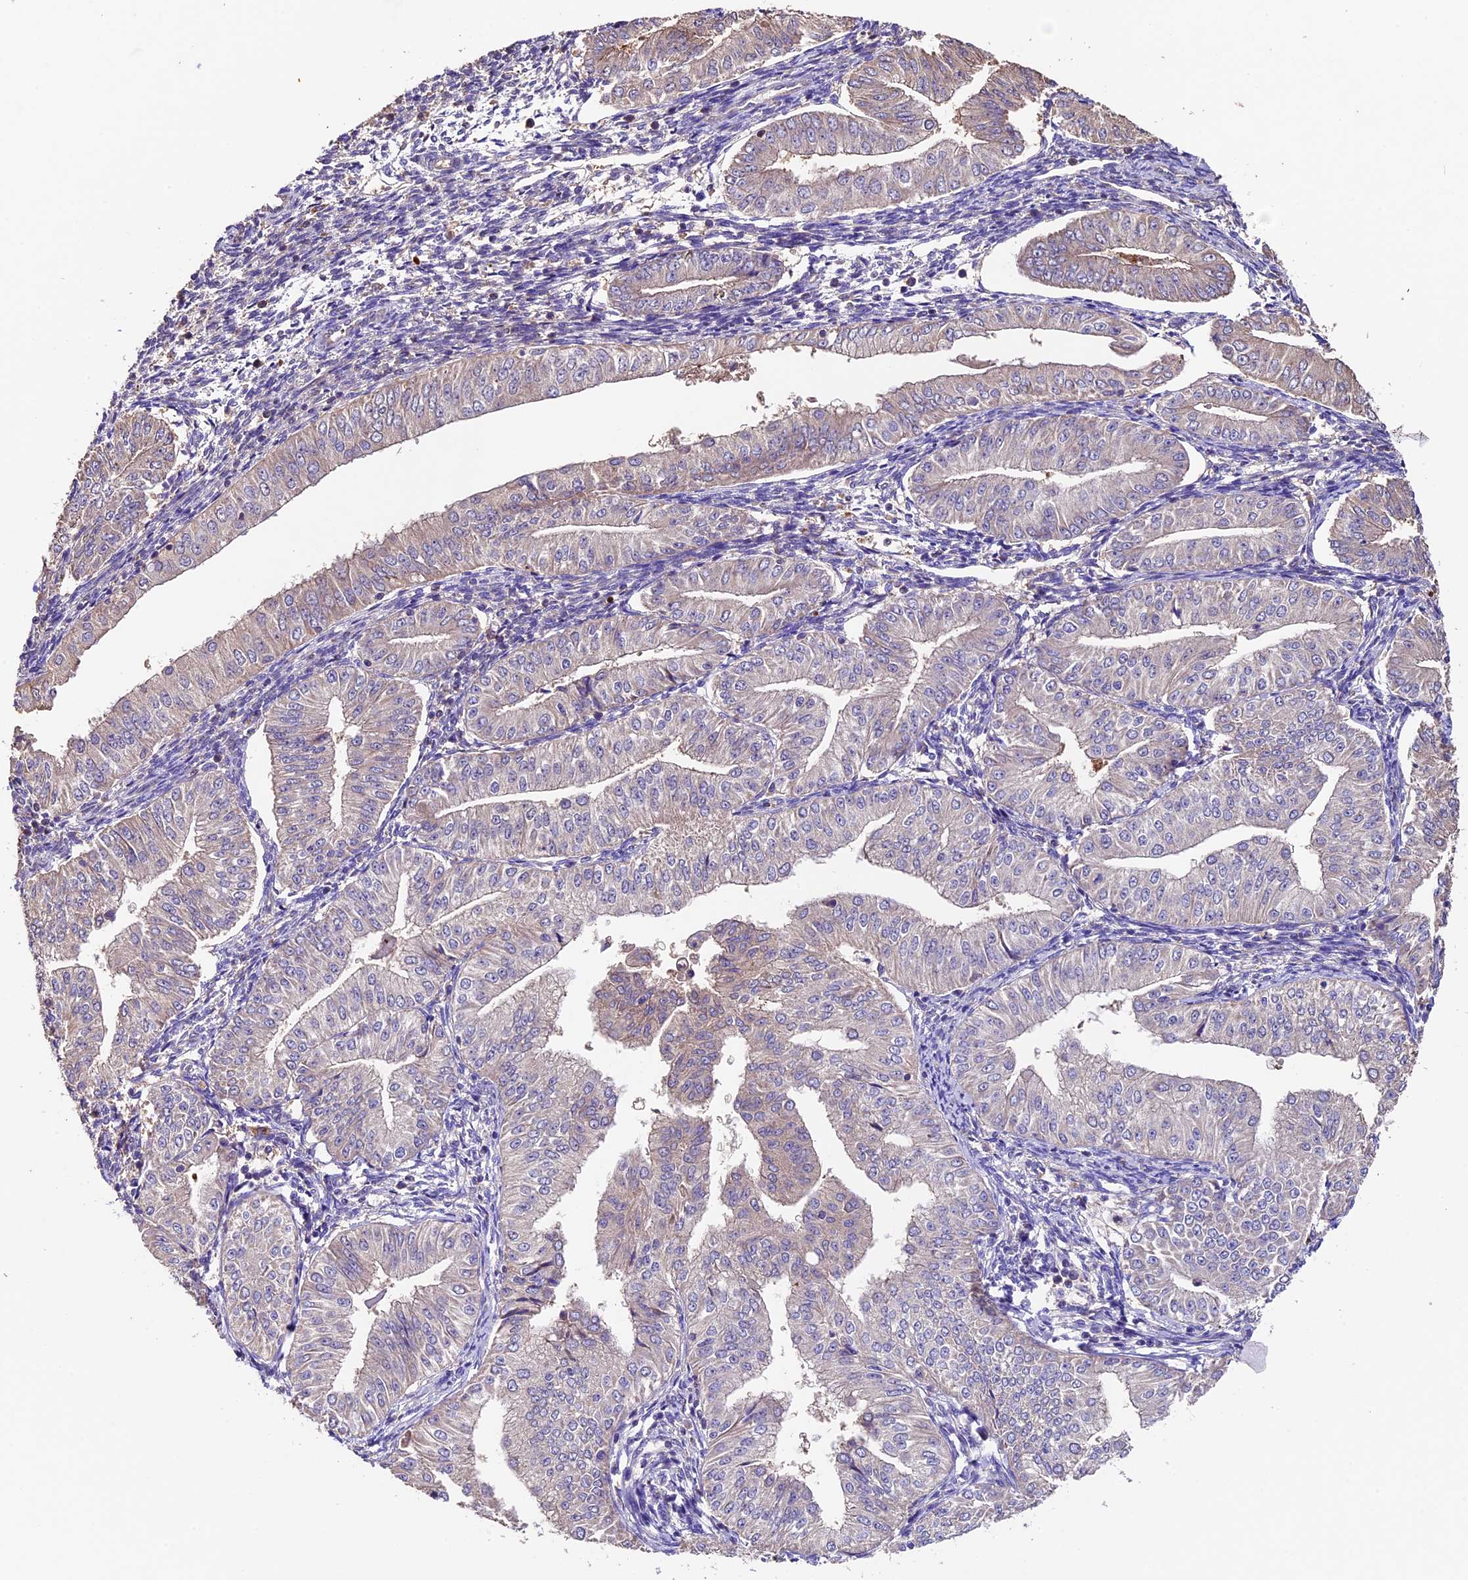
{"staining": {"intensity": "negative", "quantity": "none", "location": "none"}, "tissue": "endometrial cancer", "cell_type": "Tumor cells", "image_type": "cancer", "snomed": [{"axis": "morphology", "description": "Normal tissue, NOS"}, {"axis": "morphology", "description": "Adenocarcinoma, NOS"}, {"axis": "topography", "description": "Endometrium"}], "caption": "Endometrial adenocarcinoma was stained to show a protein in brown. There is no significant positivity in tumor cells.", "gene": "SBNO2", "patient": {"sex": "female", "age": 53}}